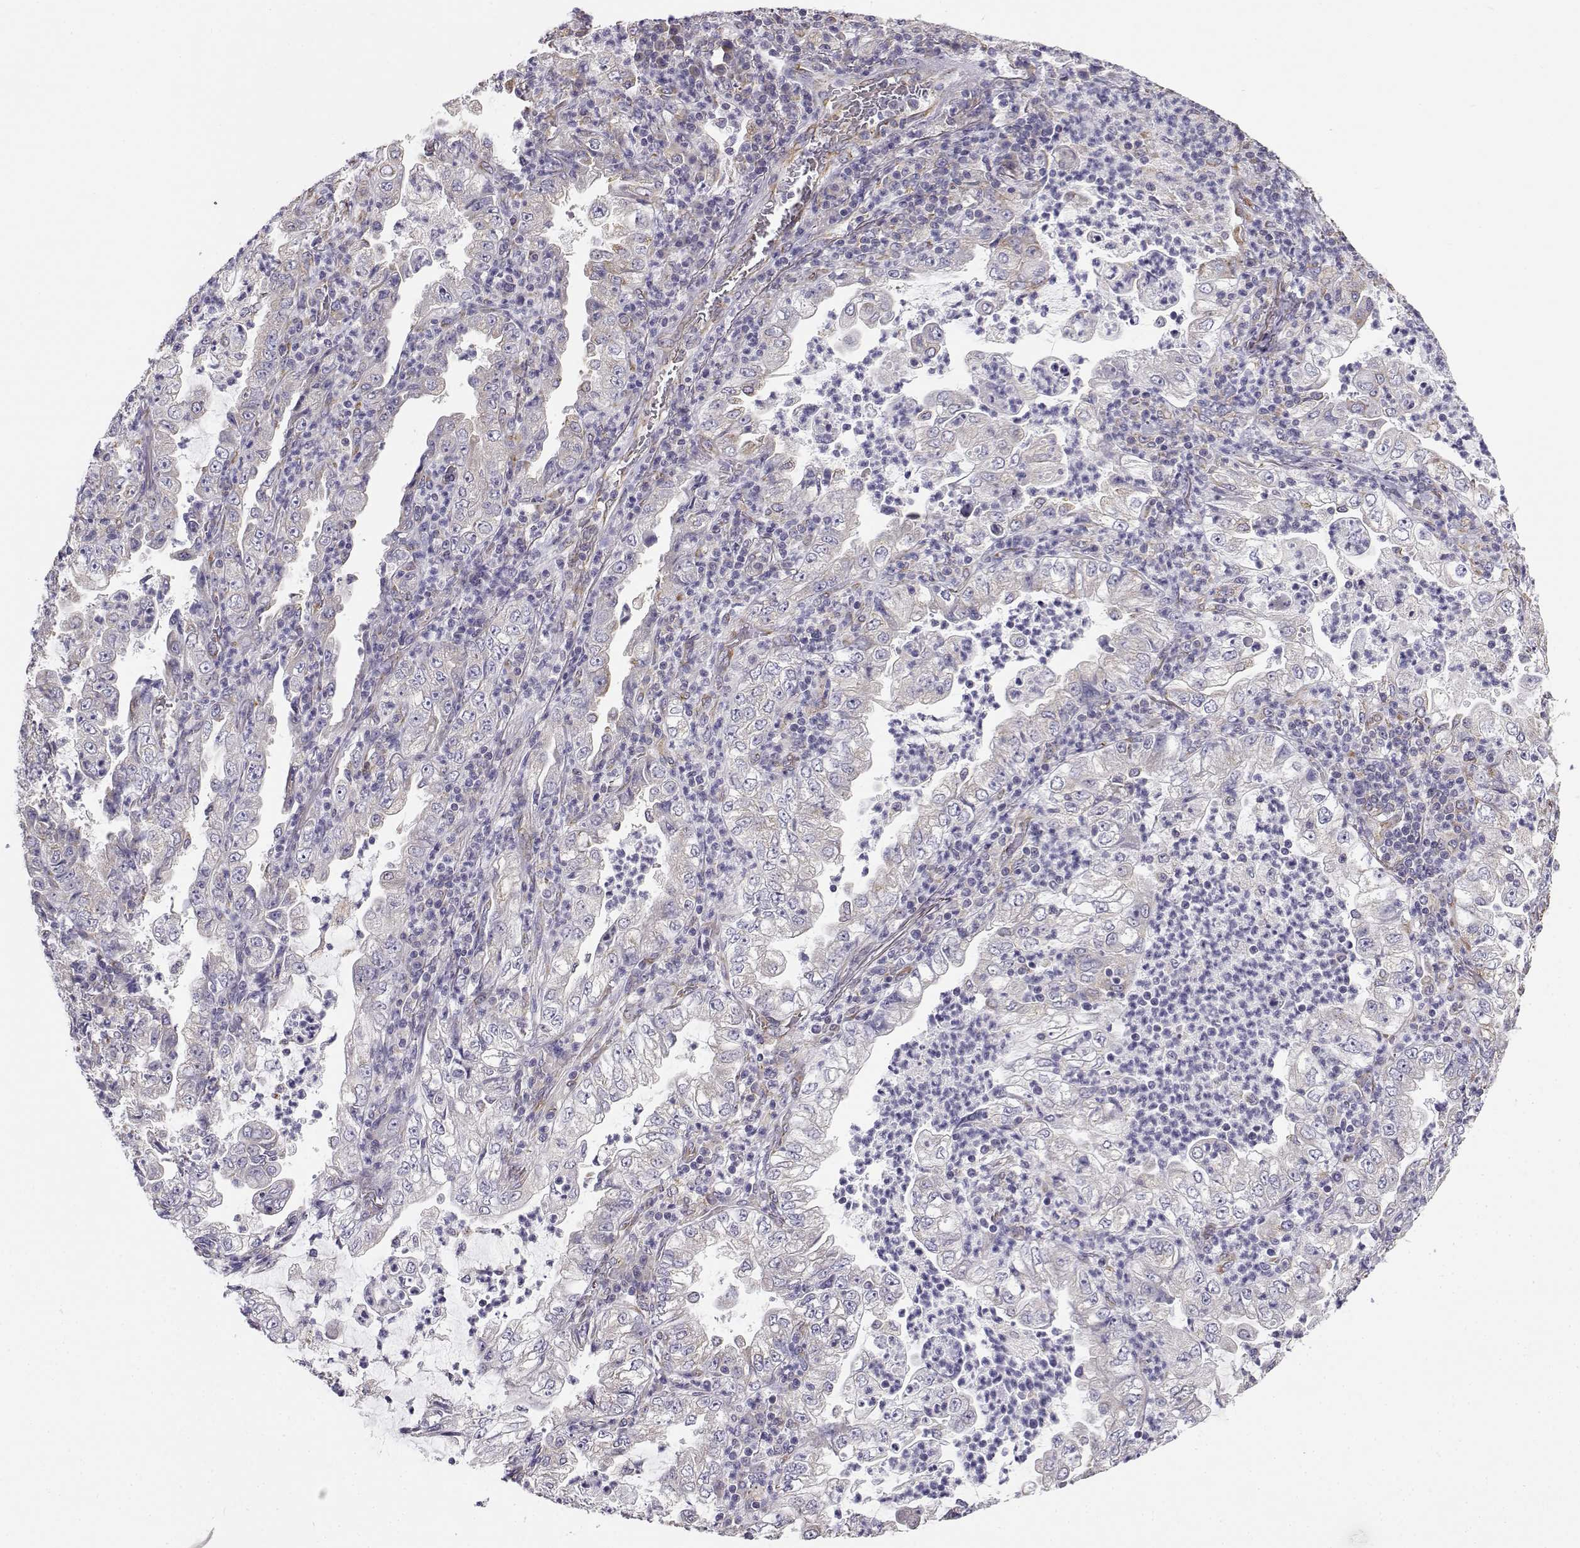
{"staining": {"intensity": "negative", "quantity": "none", "location": "none"}, "tissue": "lung cancer", "cell_type": "Tumor cells", "image_type": "cancer", "snomed": [{"axis": "morphology", "description": "Adenocarcinoma, NOS"}, {"axis": "topography", "description": "Lung"}], "caption": "This is an immunohistochemistry image of human adenocarcinoma (lung). There is no positivity in tumor cells.", "gene": "BEND6", "patient": {"sex": "female", "age": 73}}